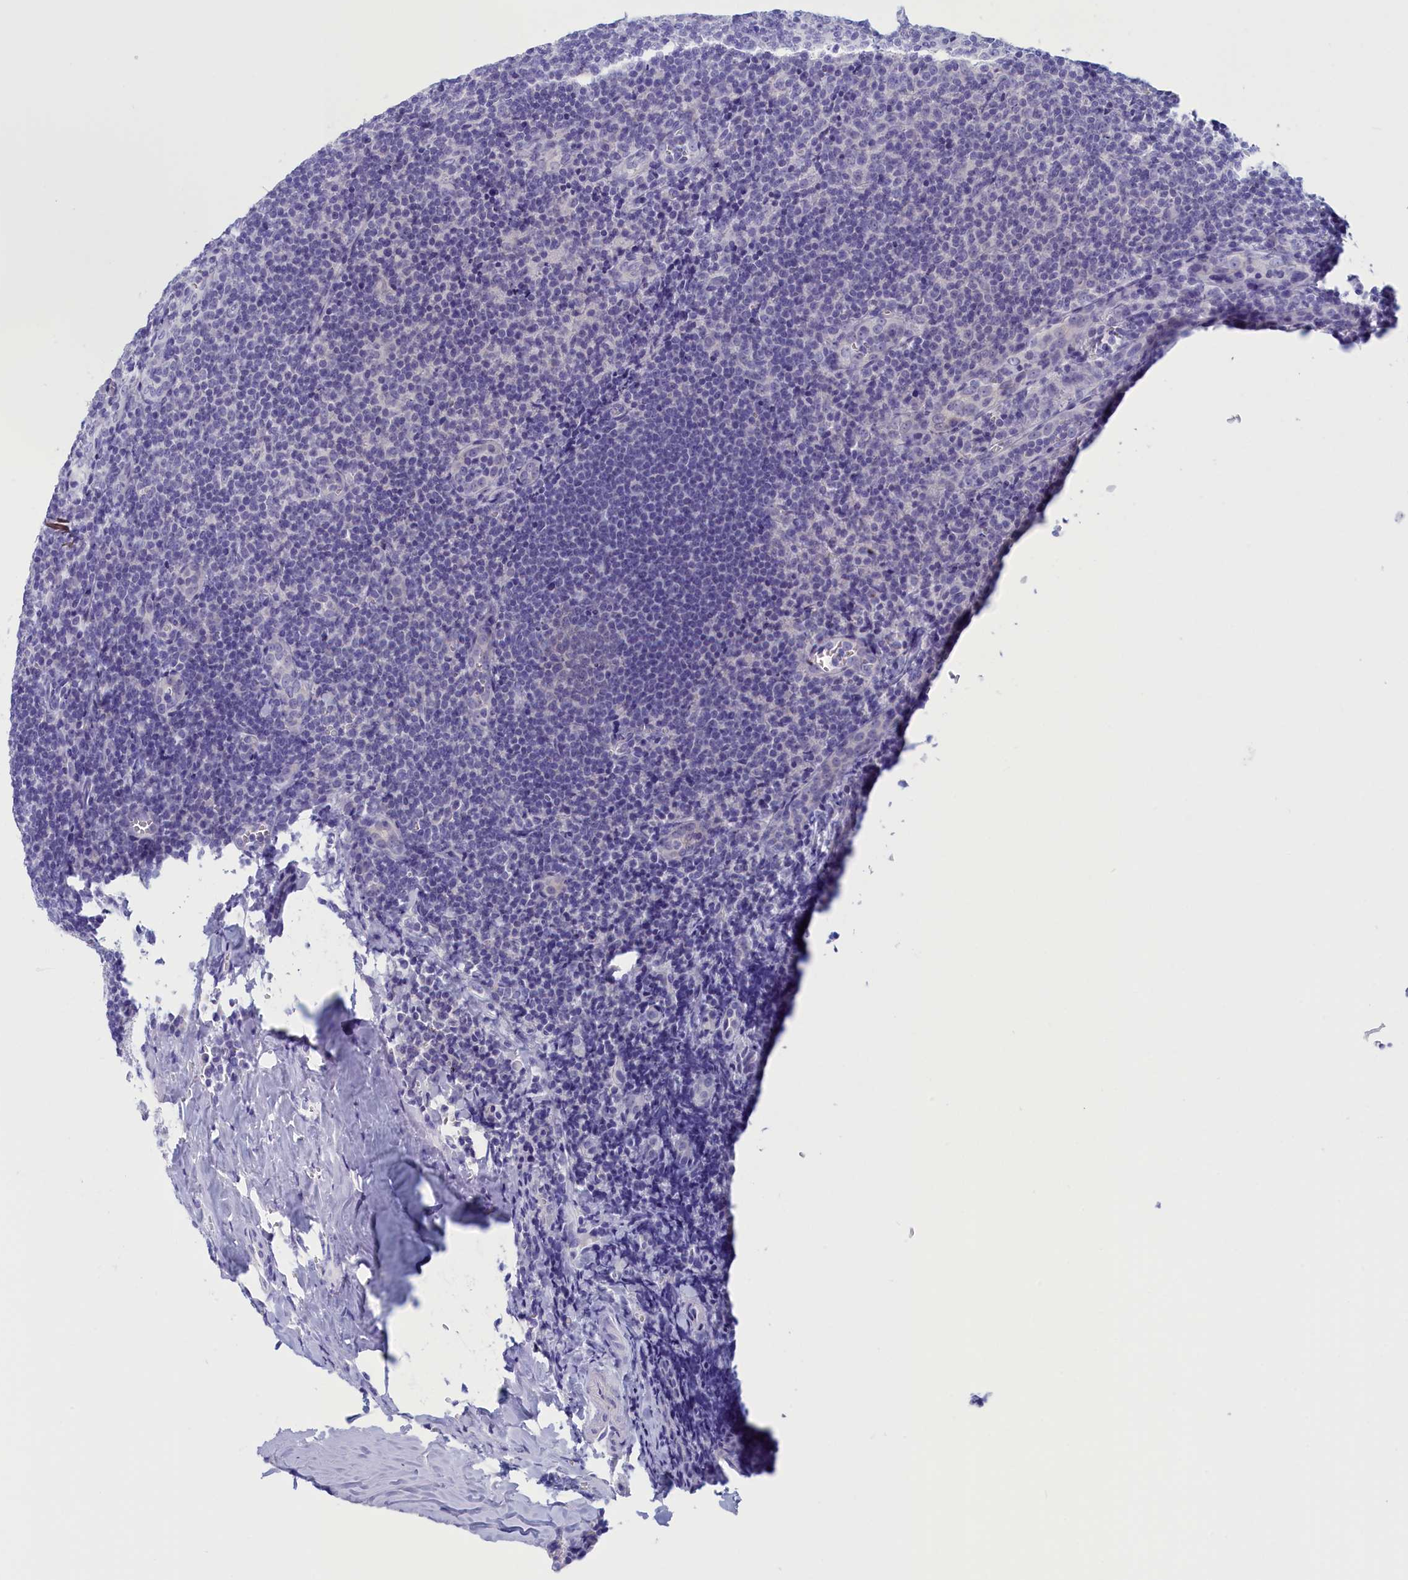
{"staining": {"intensity": "negative", "quantity": "none", "location": "none"}, "tissue": "tonsil", "cell_type": "Germinal center cells", "image_type": "normal", "snomed": [{"axis": "morphology", "description": "Normal tissue, NOS"}, {"axis": "topography", "description": "Tonsil"}], "caption": "Immunohistochemistry of normal tonsil demonstrates no expression in germinal center cells. Brightfield microscopy of immunohistochemistry (IHC) stained with DAB (brown) and hematoxylin (blue), captured at high magnification.", "gene": "ANKRD2", "patient": {"sex": "male", "age": 27}}